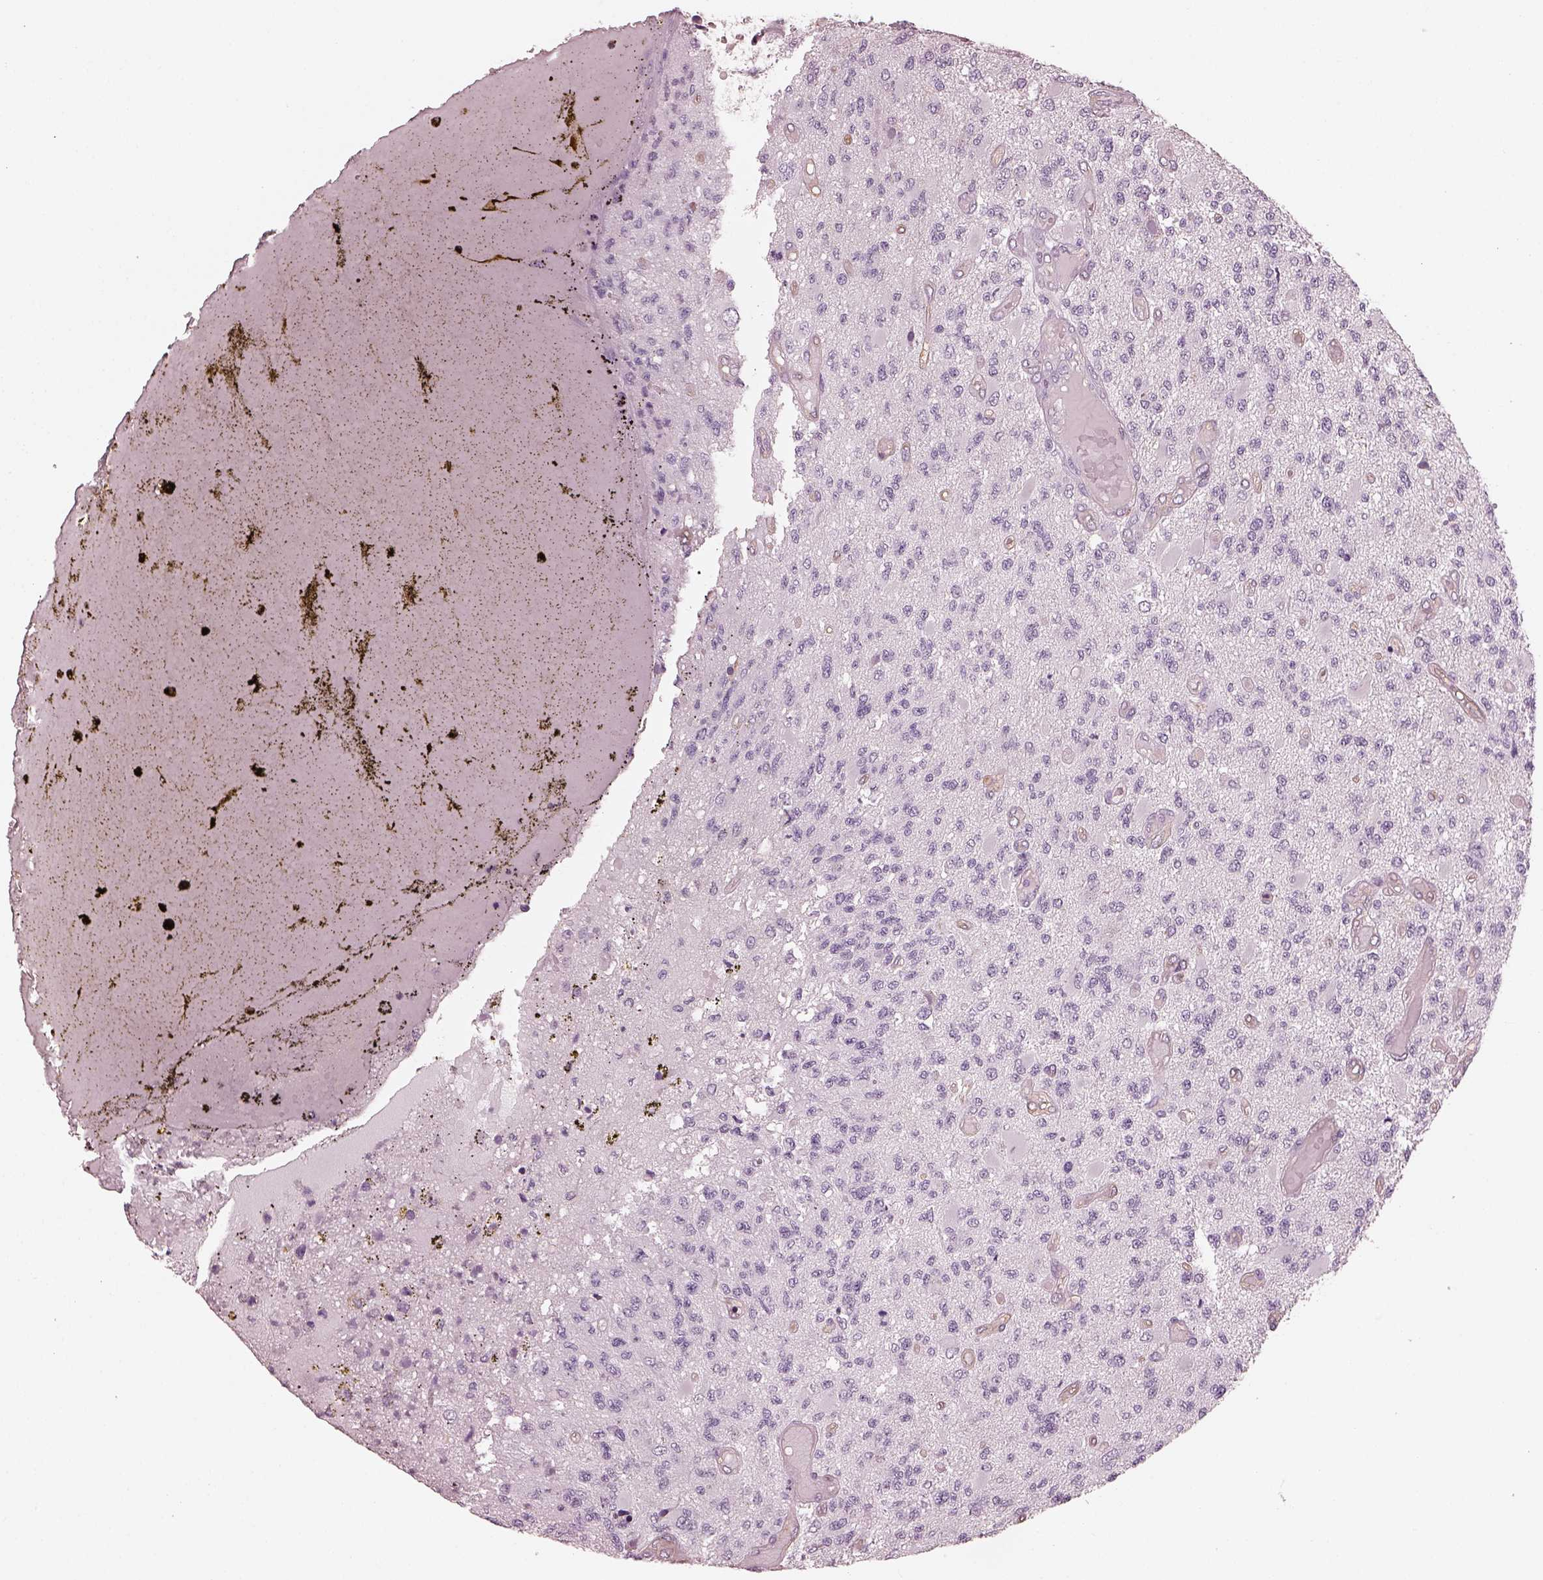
{"staining": {"intensity": "negative", "quantity": "none", "location": "none"}, "tissue": "glioma", "cell_type": "Tumor cells", "image_type": "cancer", "snomed": [{"axis": "morphology", "description": "Glioma, malignant, High grade"}, {"axis": "topography", "description": "Brain"}], "caption": "Tumor cells show no significant protein staining in glioma. (DAB immunohistochemistry with hematoxylin counter stain).", "gene": "EIF4E1B", "patient": {"sex": "female", "age": 63}}